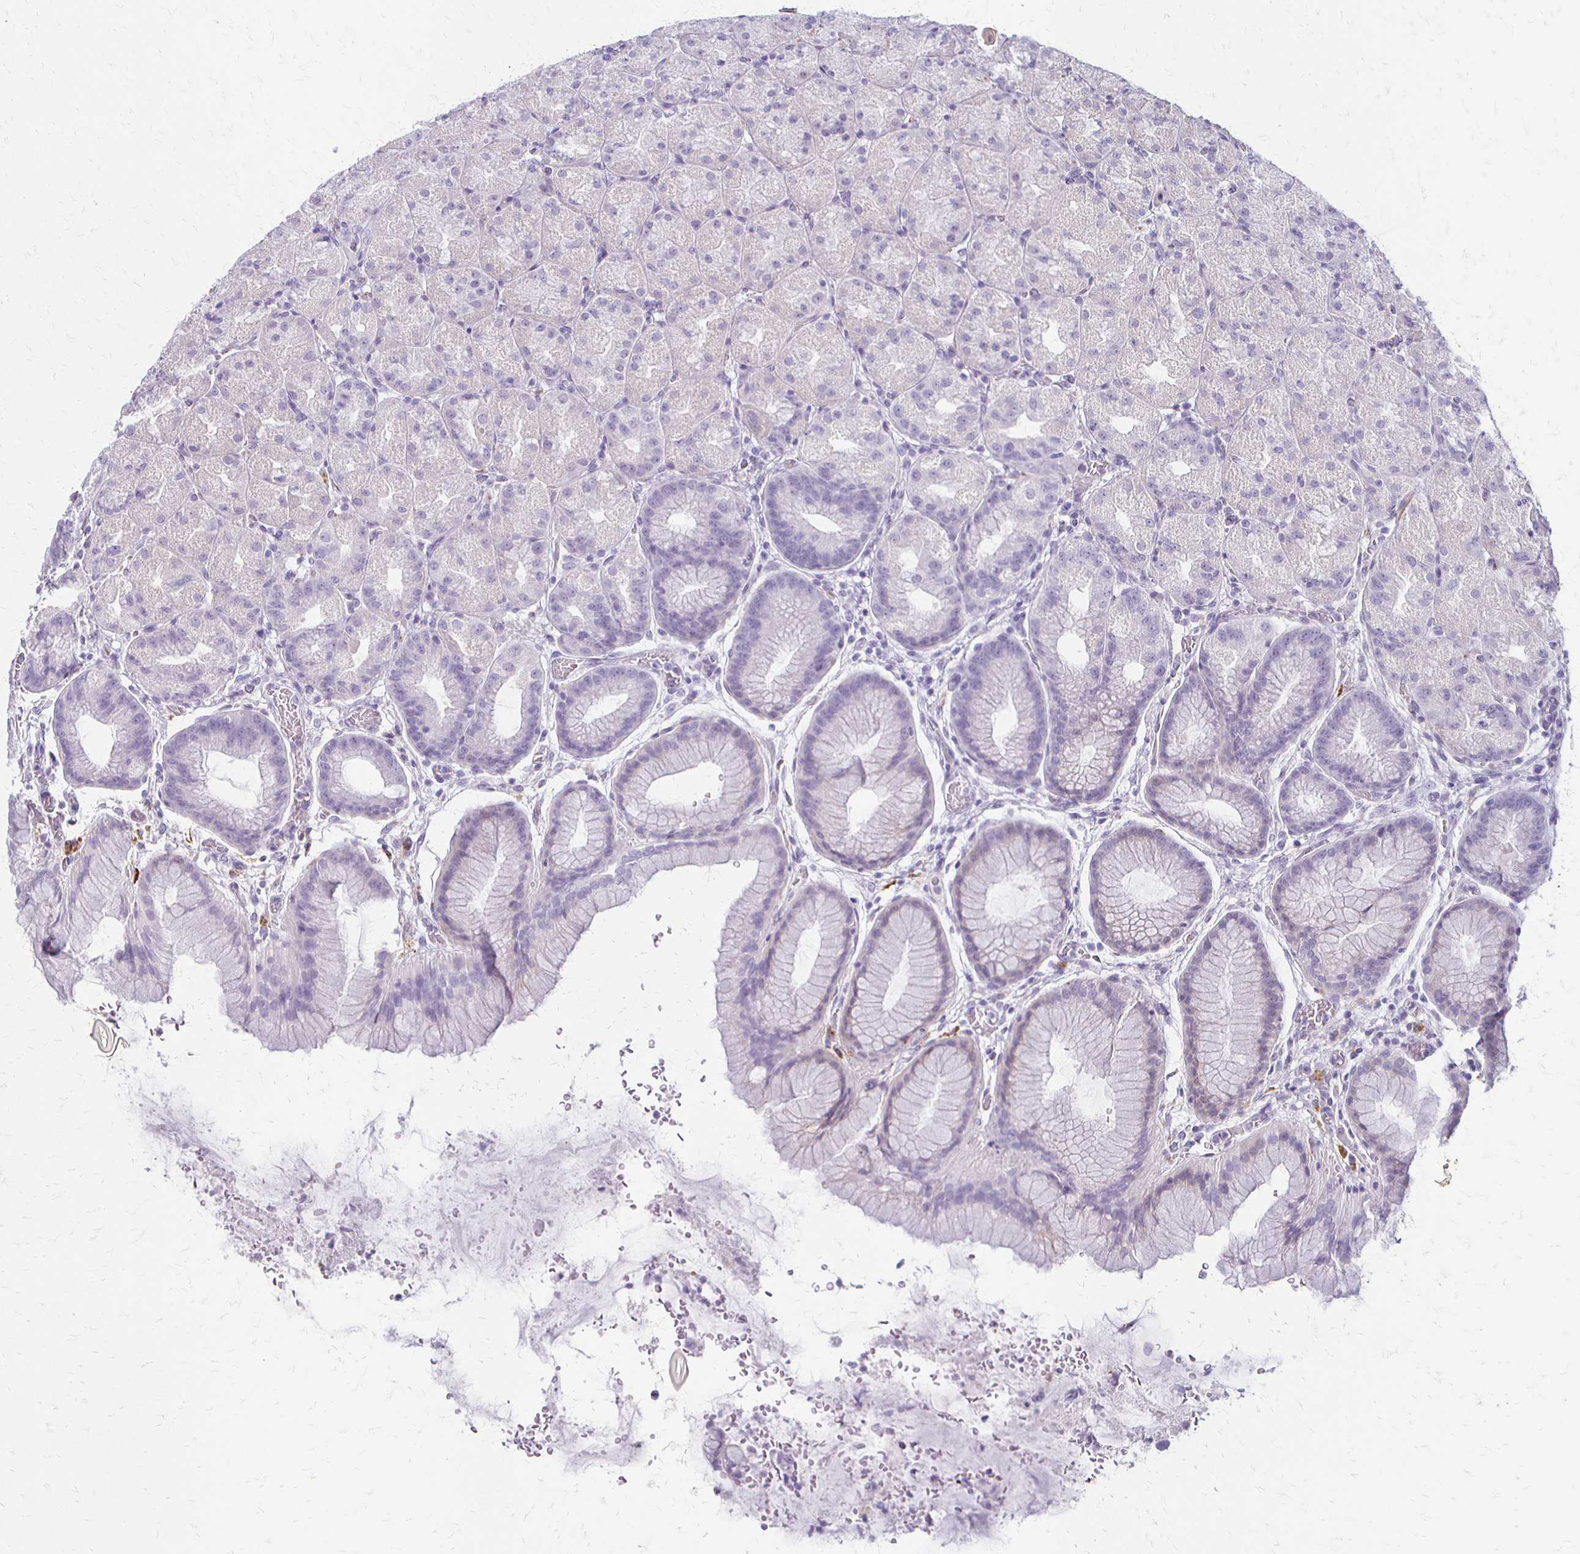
{"staining": {"intensity": "negative", "quantity": "none", "location": "none"}, "tissue": "stomach", "cell_type": "Glandular cells", "image_type": "normal", "snomed": [{"axis": "morphology", "description": "Normal tissue, NOS"}, {"axis": "topography", "description": "Stomach, upper"}, {"axis": "topography", "description": "Stomach"}], "caption": "Stomach stained for a protein using immunohistochemistry (IHC) exhibits no staining glandular cells.", "gene": "ACP5", "patient": {"sex": "male", "age": 48}}